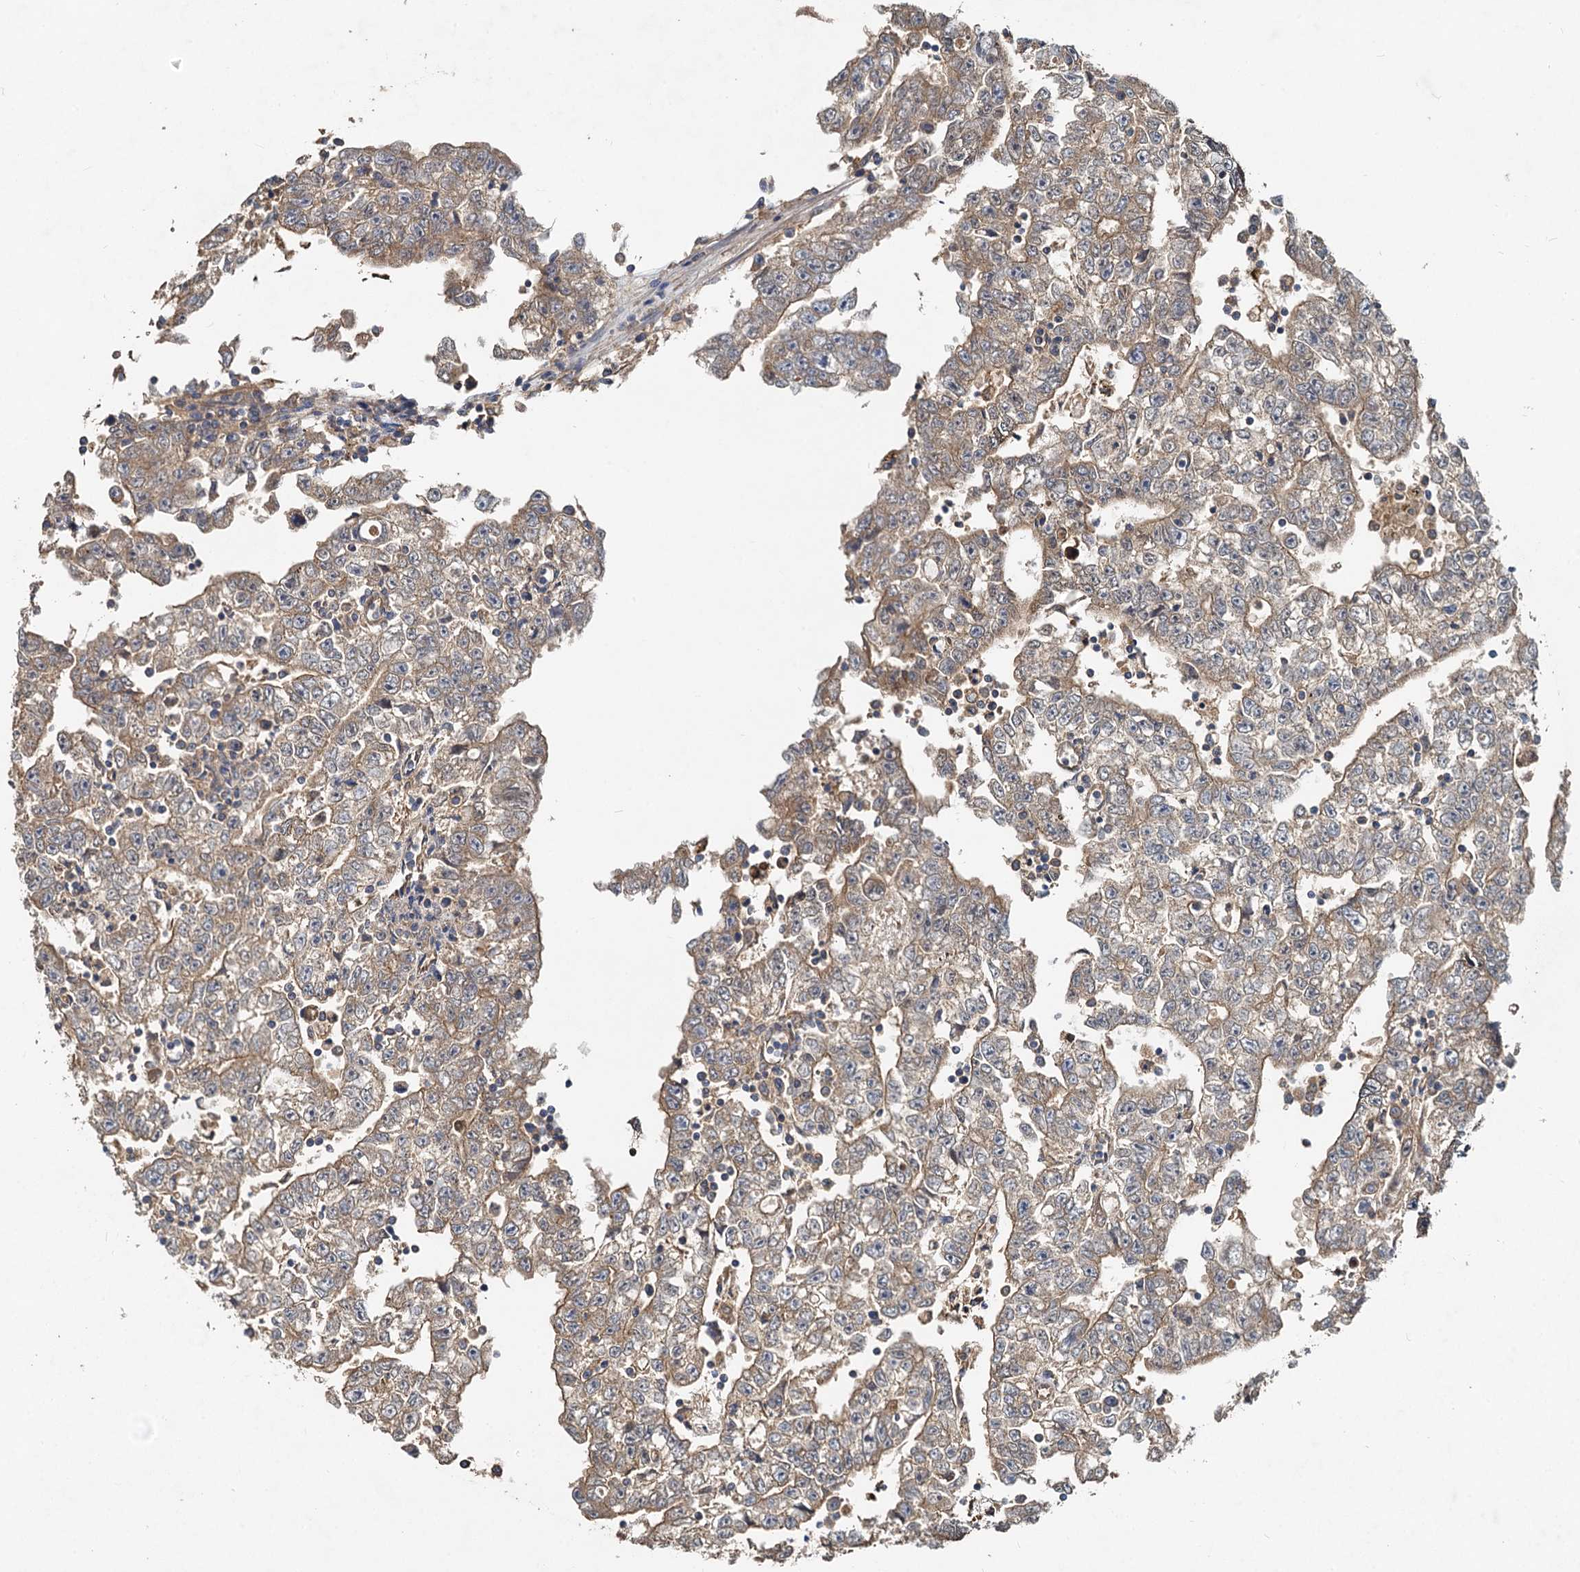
{"staining": {"intensity": "weak", "quantity": ">75%", "location": "cytoplasmic/membranous"}, "tissue": "testis cancer", "cell_type": "Tumor cells", "image_type": "cancer", "snomed": [{"axis": "morphology", "description": "Carcinoma, Embryonal, NOS"}, {"axis": "topography", "description": "Testis"}], "caption": "Brown immunohistochemical staining in testis cancer (embryonal carcinoma) shows weak cytoplasmic/membranous staining in about >75% of tumor cells.", "gene": "HYI", "patient": {"sex": "male", "age": 25}}